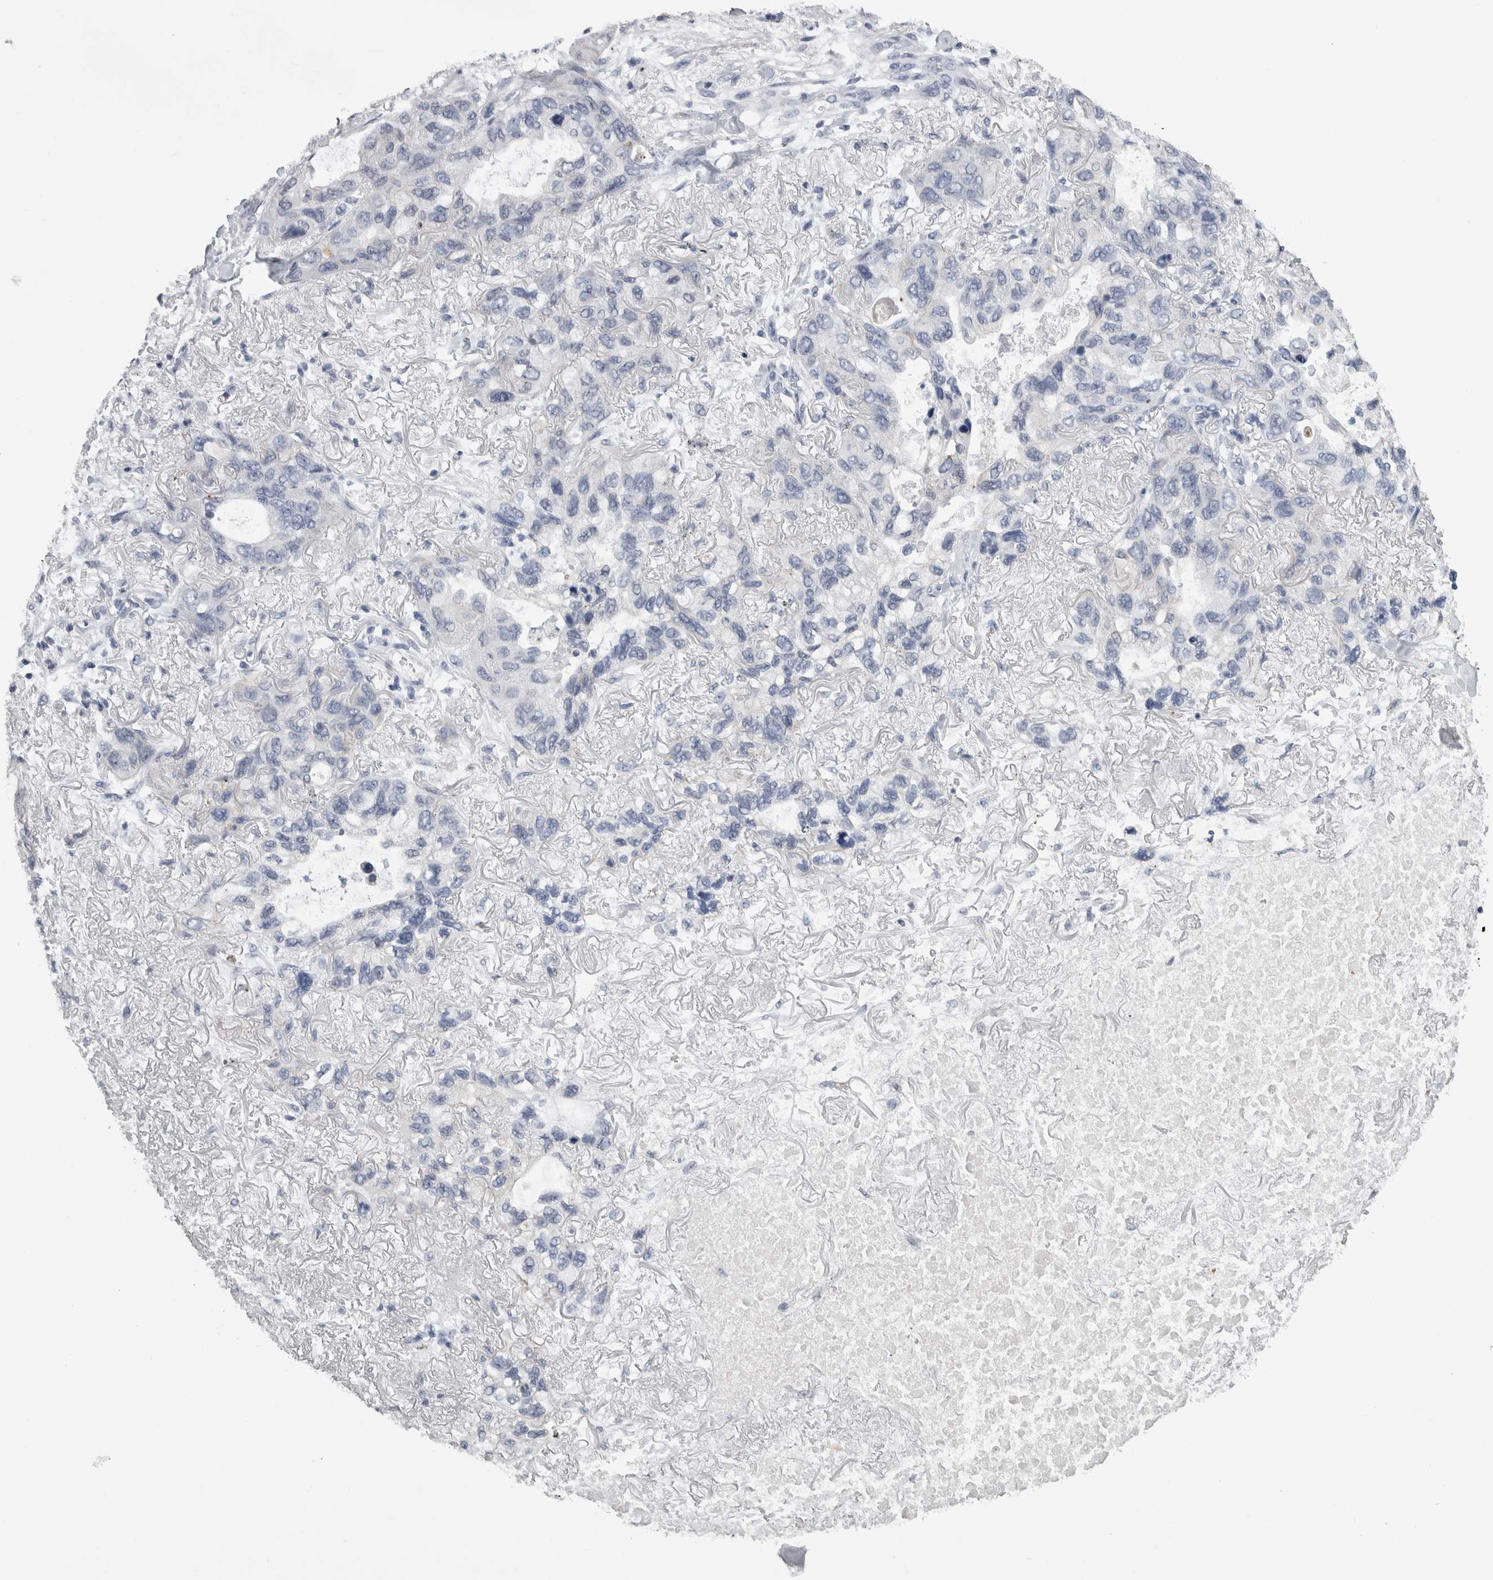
{"staining": {"intensity": "negative", "quantity": "none", "location": "none"}, "tissue": "lung cancer", "cell_type": "Tumor cells", "image_type": "cancer", "snomed": [{"axis": "morphology", "description": "Squamous cell carcinoma, NOS"}, {"axis": "topography", "description": "Lung"}], "caption": "A histopathology image of squamous cell carcinoma (lung) stained for a protein displays no brown staining in tumor cells. Nuclei are stained in blue.", "gene": "ALDH8A1", "patient": {"sex": "female", "age": 73}}